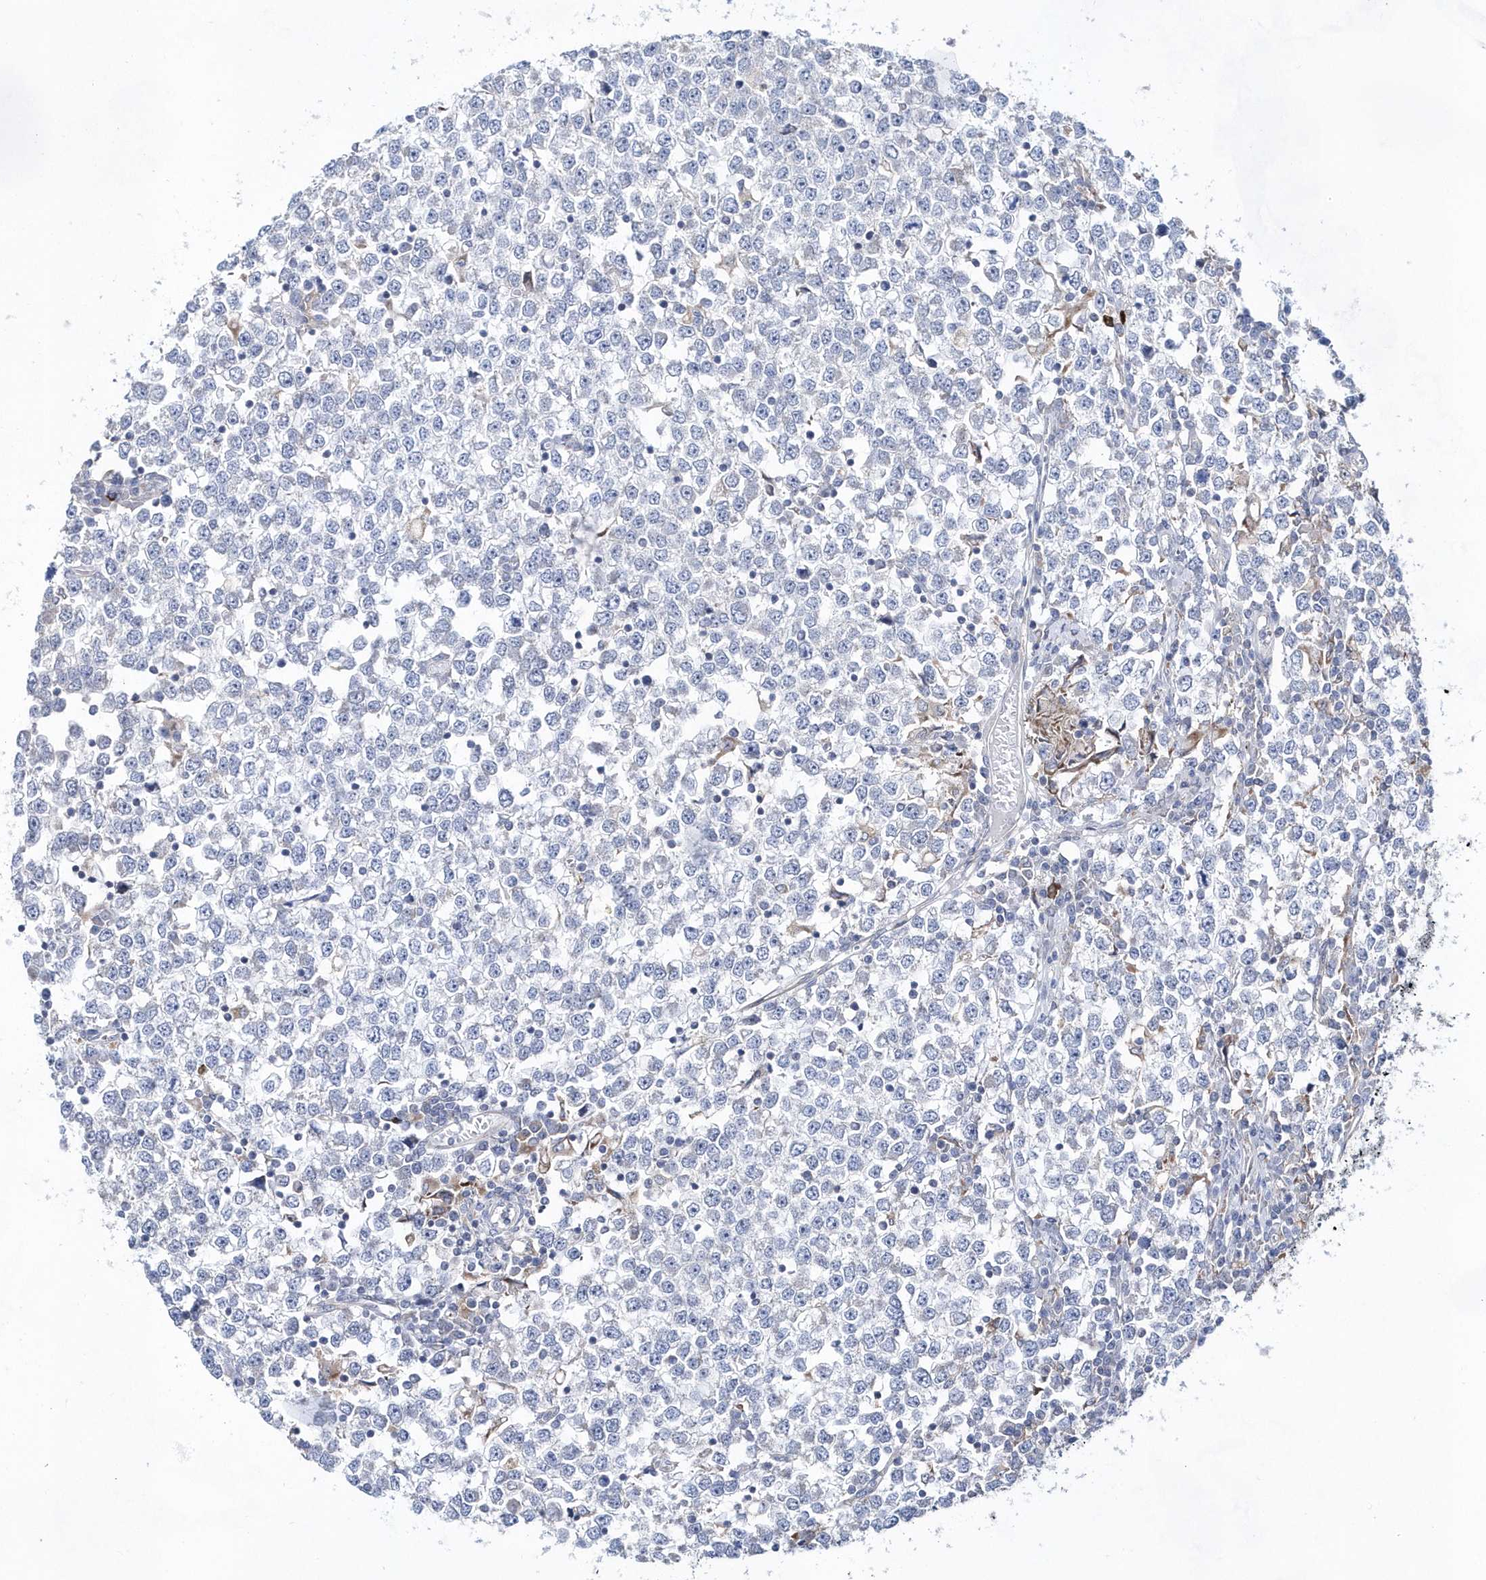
{"staining": {"intensity": "negative", "quantity": "none", "location": "none"}, "tissue": "testis cancer", "cell_type": "Tumor cells", "image_type": "cancer", "snomed": [{"axis": "morphology", "description": "Seminoma, NOS"}, {"axis": "topography", "description": "Testis"}], "caption": "Micrograph shows no significant protein staining in tumor cells of testis seminoma.", "gene": "BDH2", "patient": {"sex": "male", "age": 65}}